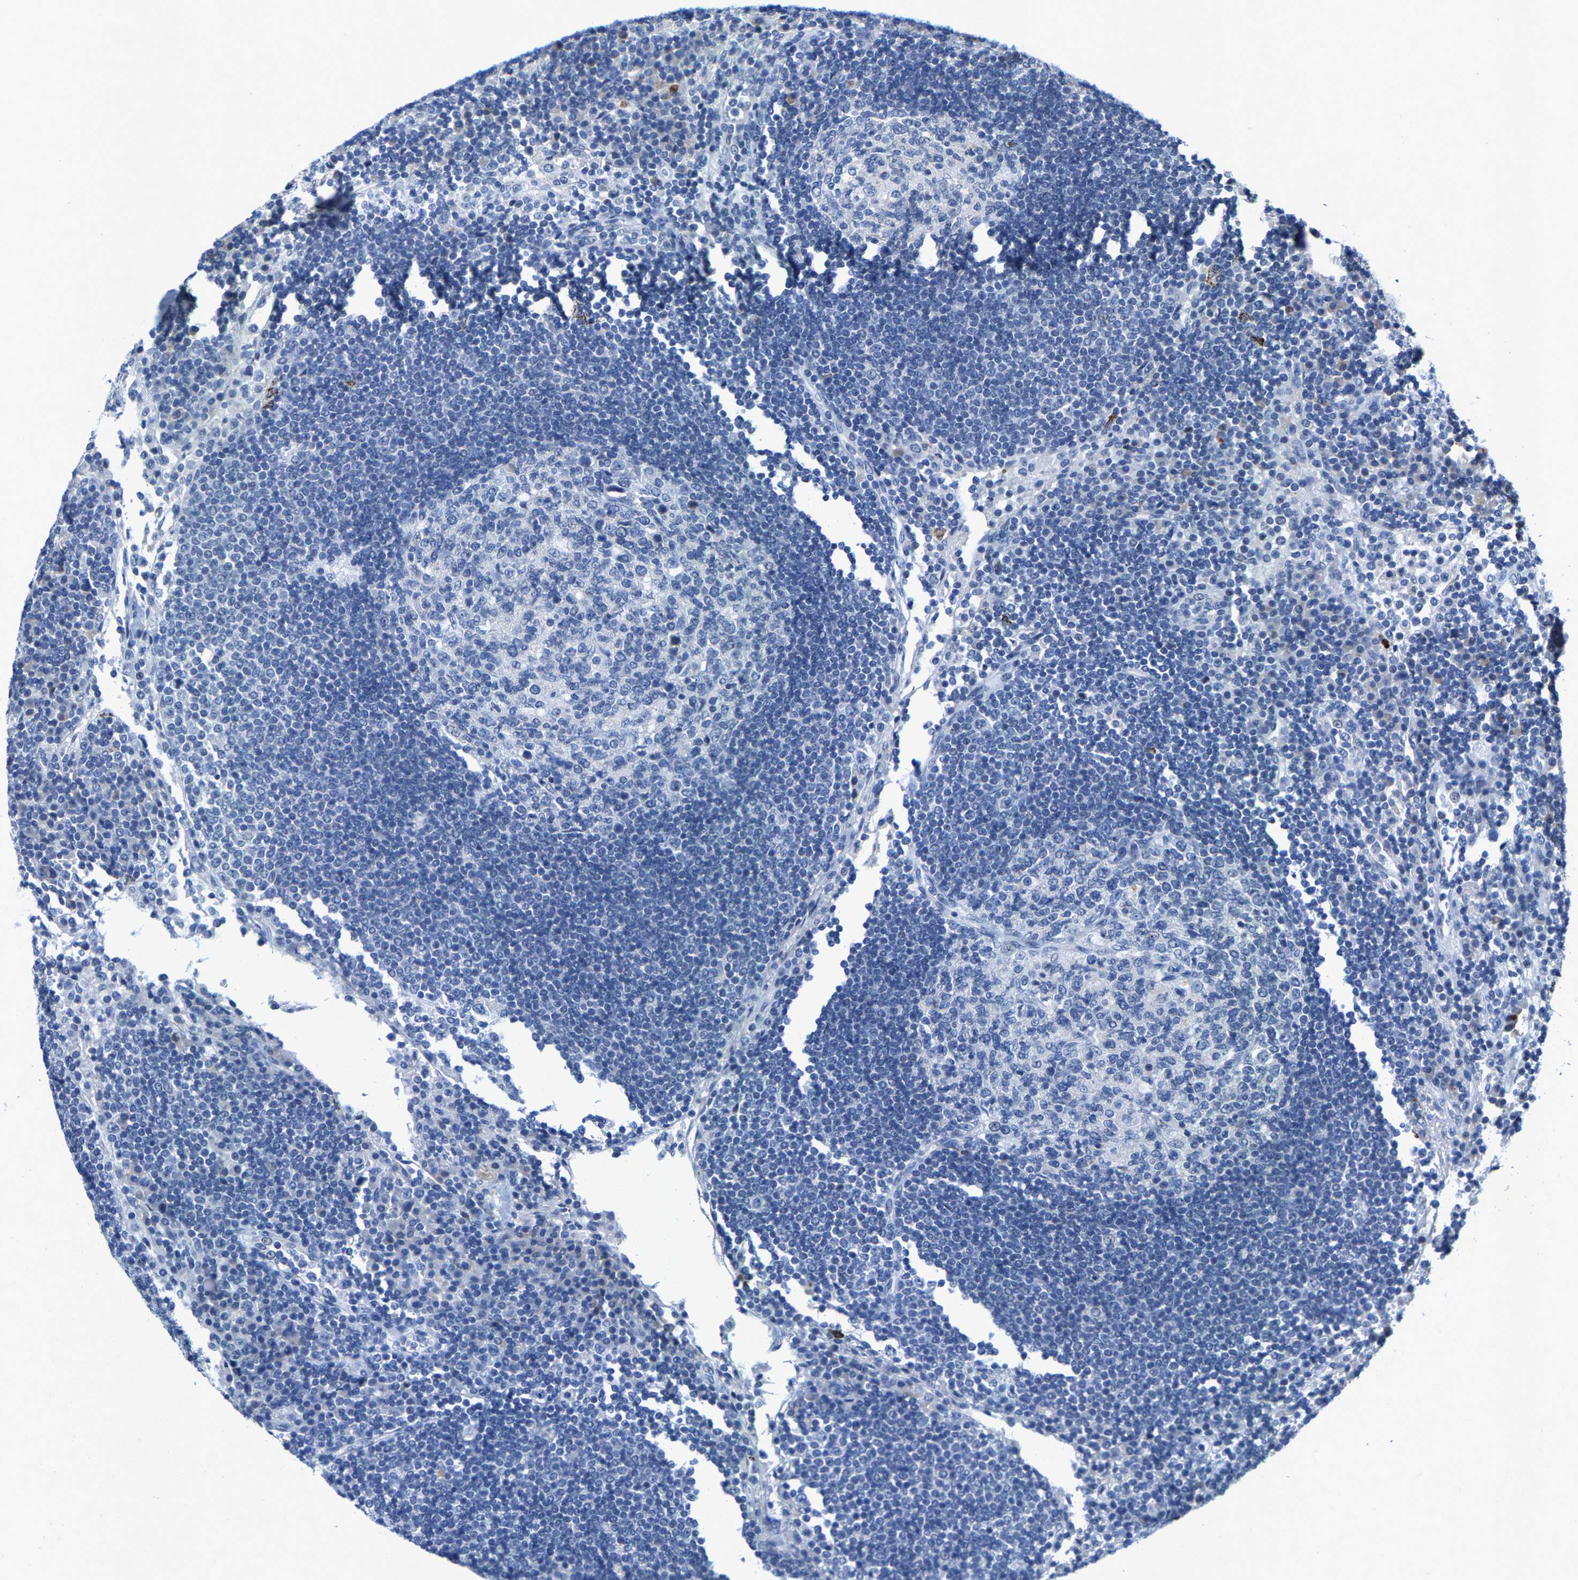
{"staining": {"intensity": "negative", "quantity": "none", "location": "none"}, "tissue": "lymph node", "cell_type": "Germinal center cells", "image_type": "normal", "snomed": [{"axis": "morphology", "description": "Normal tissue, NOS"}, {"axis": "topography", "description": "Lymph node"}], "caption": "Germinal center cells are negative for protein expression in normal human lymph node. (Brightfield microscopy of DAB immunohistochemistry at high magnification).", "gene": "KLHL1", "patient": {"sex": "female", "age": 53}}